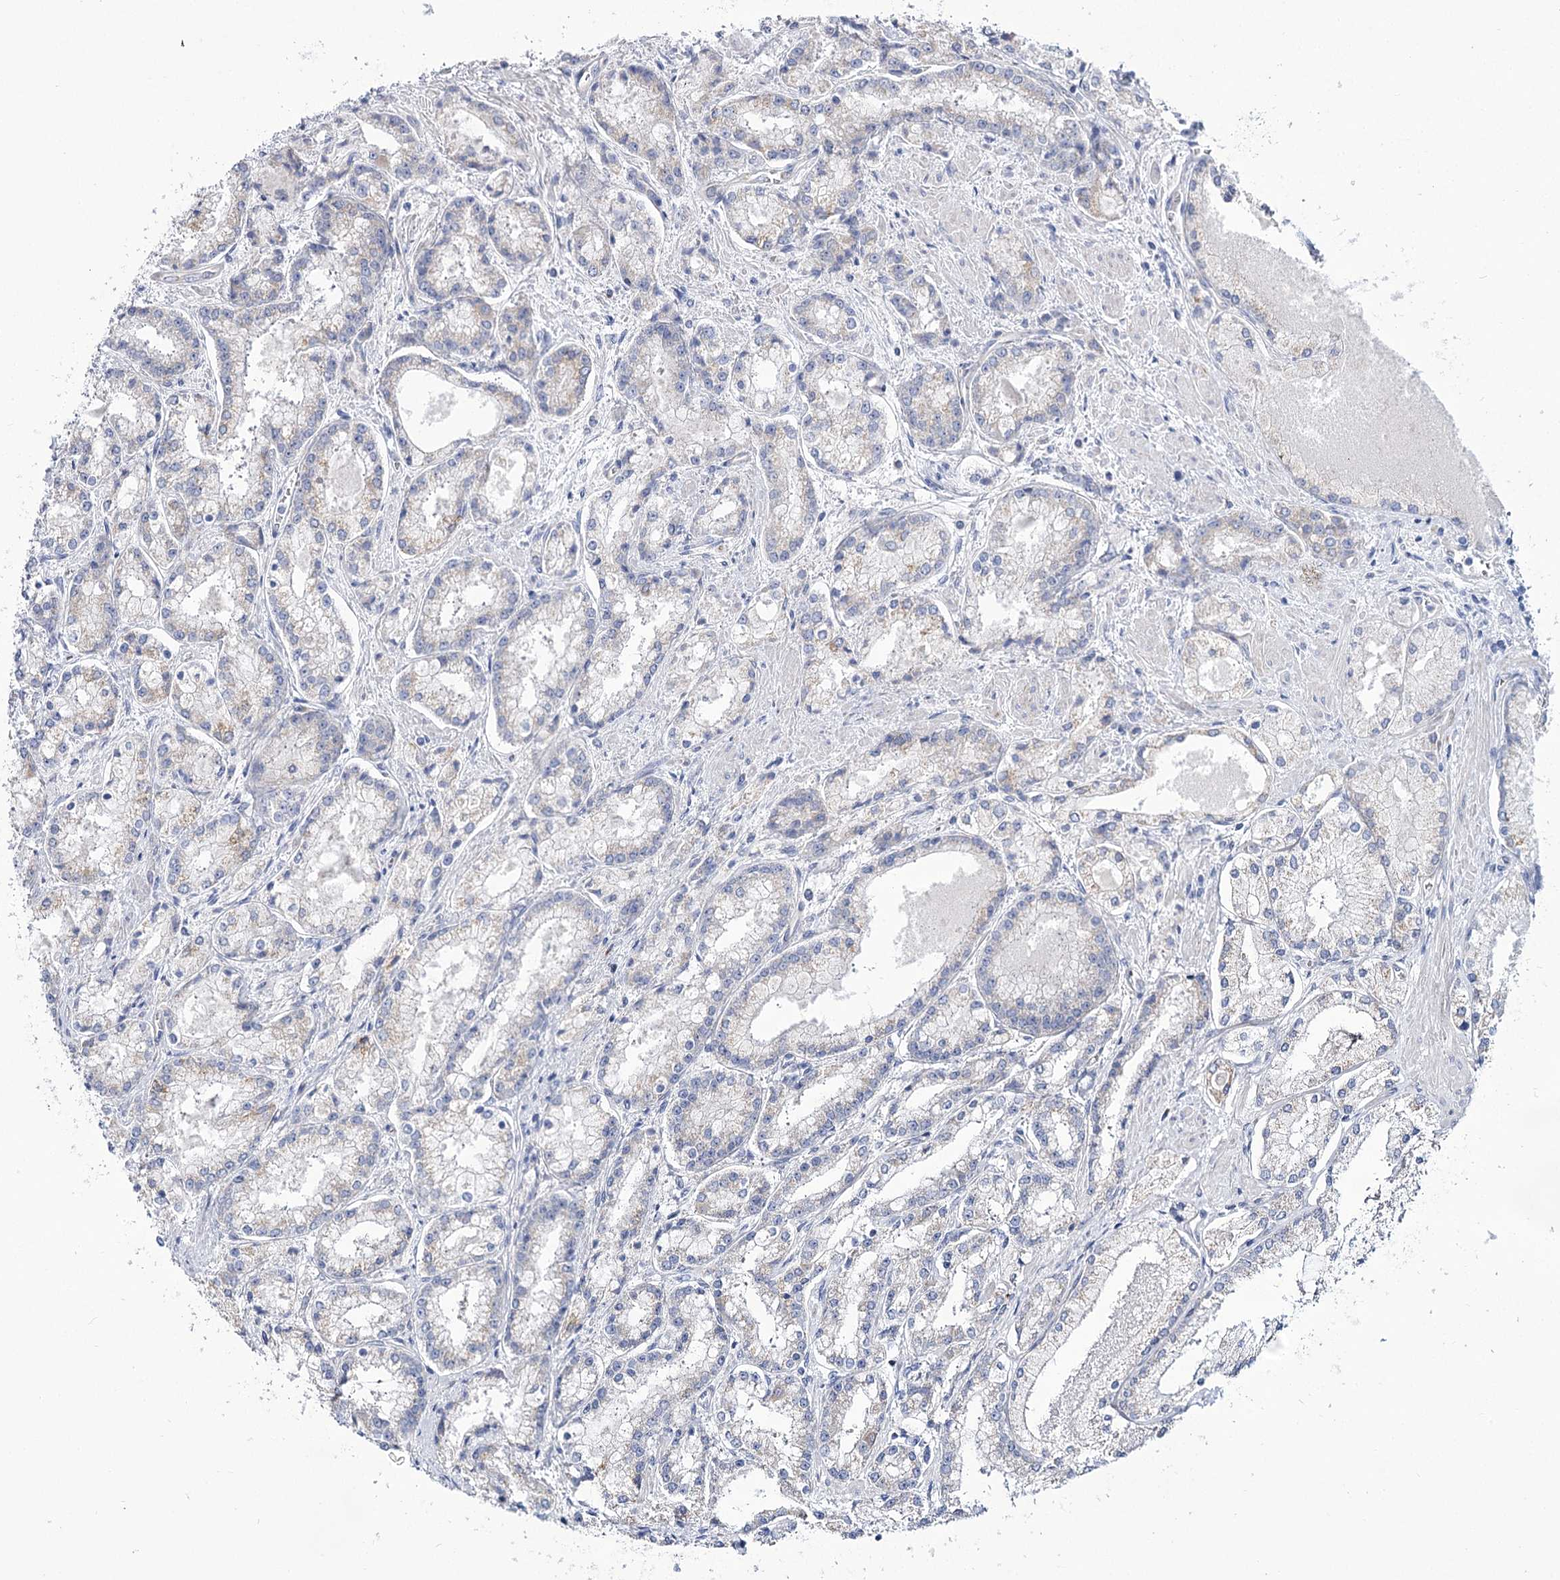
{"staining": {"intensity": "negative", "quantity": "none", "location": "none"}, "tissue": "prostate cancer", "cell_type": "Tumor cells", "image_type": "cancer", "snomed": [{"axis": "morphology", "description": "Adenocarcinoma, Low grade"}, {"axis": "topography", "description": "Prostate"}], "caption": "High magnification brightfield microscopy of low-grade adenocarcinoma (prostate) stained with DAB (brown) and counterstained with hematoxylin (blue): tumor cells show no significant positivity.", "gene": "SUOX", "patient": {"sex": "male", "age": 74}}